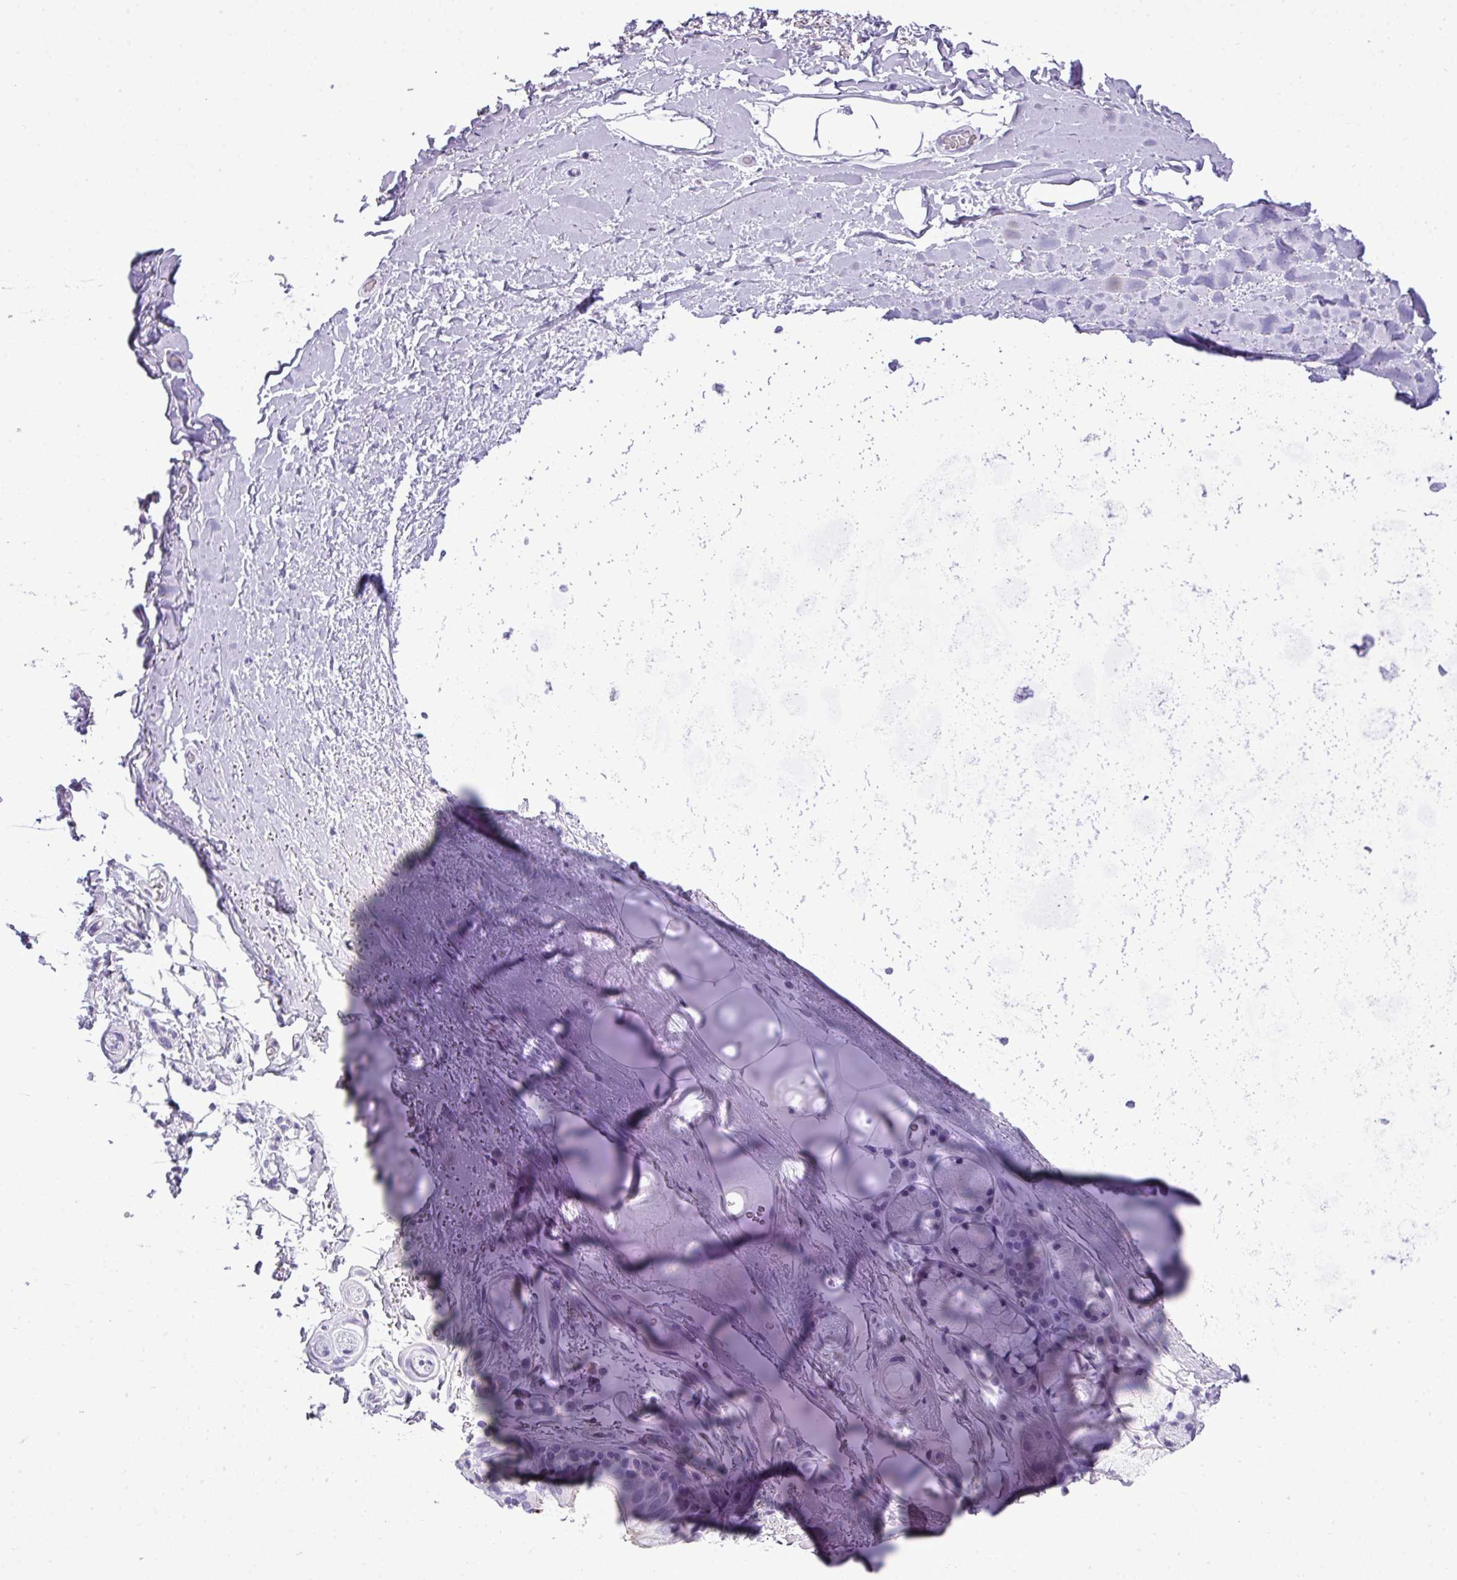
{"staining": {"intensity": "negative", "quantity": "none", "location": "none"}, "tissue": "adipose tissue", "cell_type": "Adipocytes", "image_type": "normal", "snomed": [{"axis": "morphology", "description": "Normal tissue, NOS"}, {"axis": "topography", "description": "Cartilage tissue"}, {"axis": "topography", "description": "Bronchus"}], "caption": "A micrograph of human adipose tissue is negative for staining in adipocytes. The staining was performed using DAB (3,3'-diaminobenzidine) to visualize the protein expression in brown, while the nuclei were stained in blue with hematoxylin (Magnification: 20x).", "gene": "RBMXL2", "patient": {"sex": "female", "age": 72}}